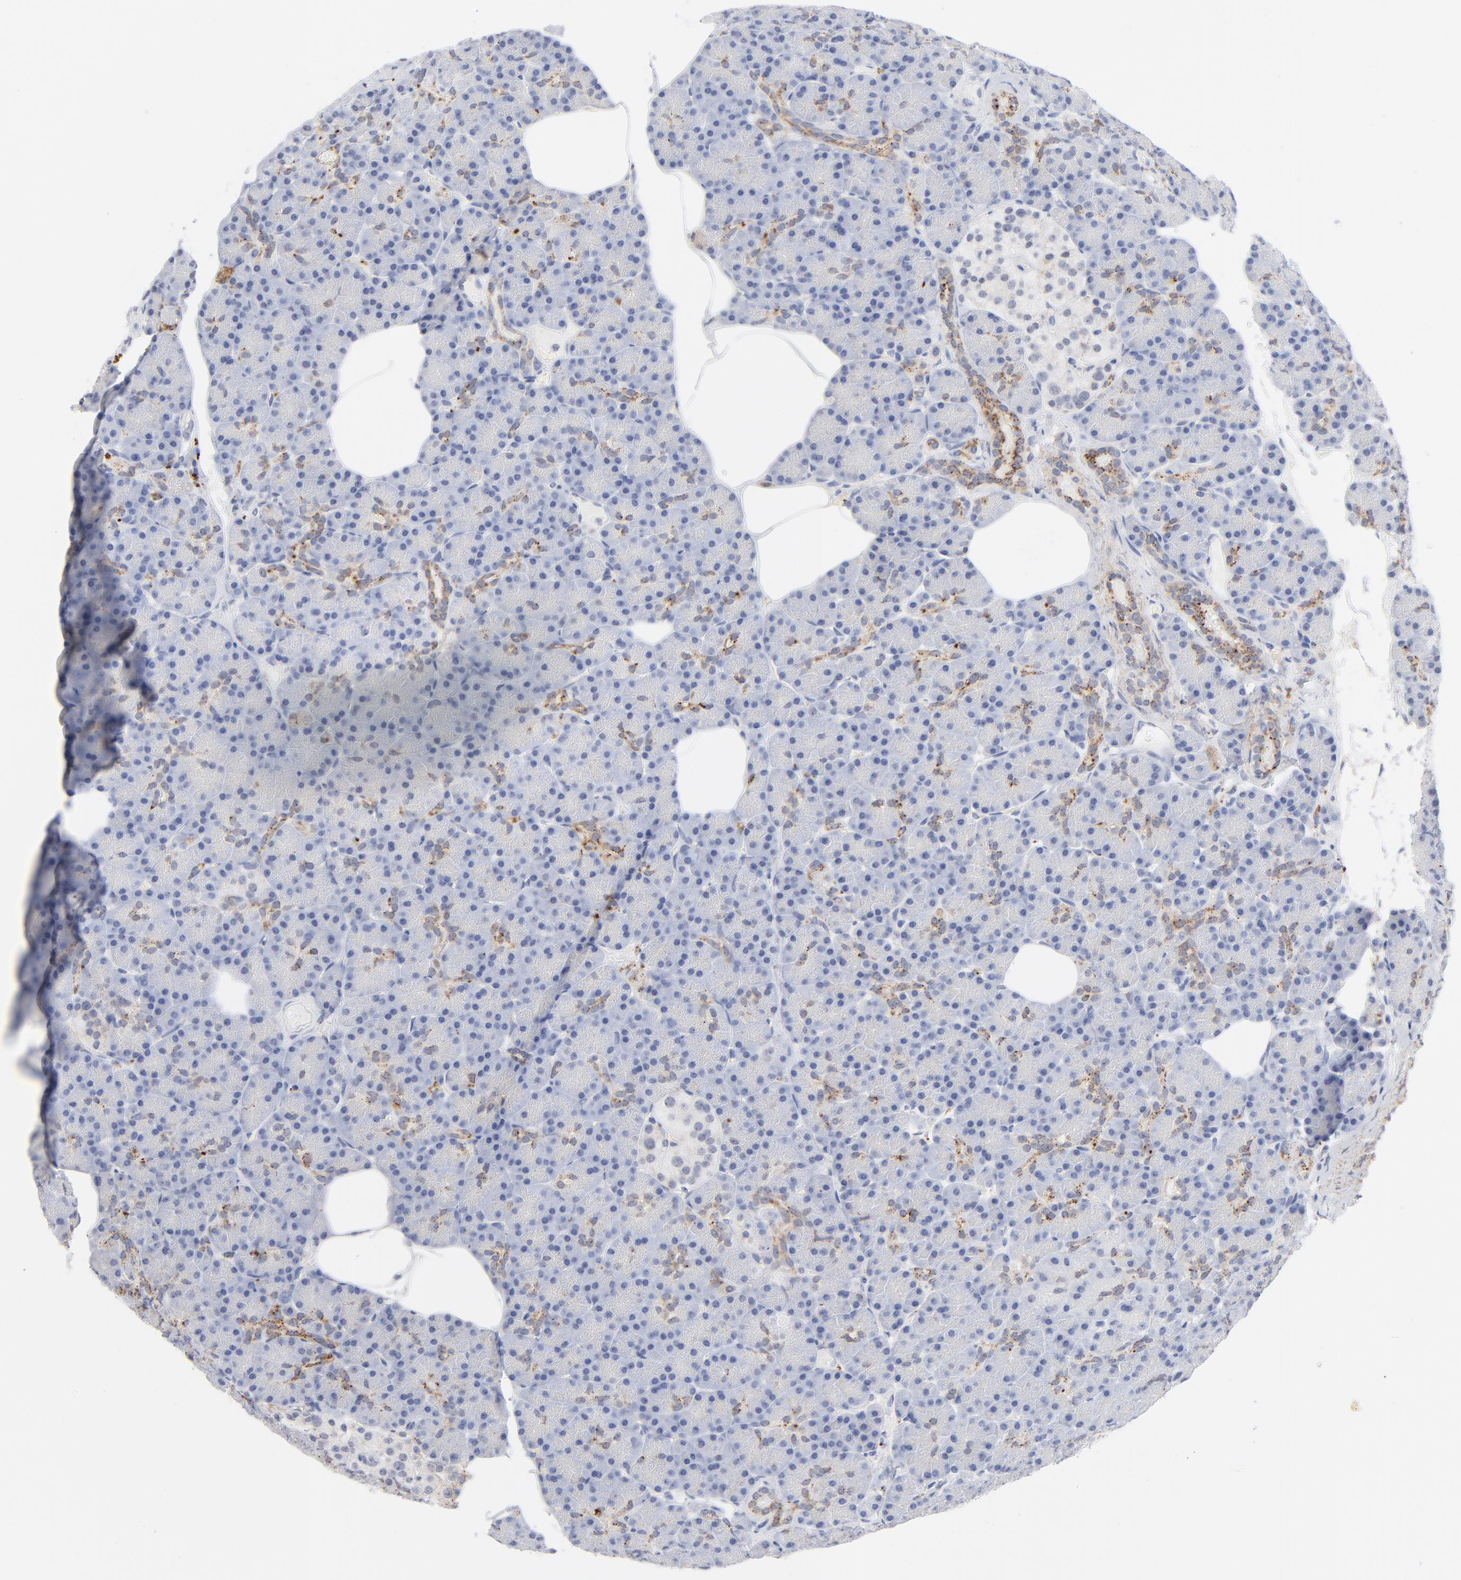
{"staining": {"intensity": "moderate", "quantity": "25%-75%", "location": "cytoplasmic/membranous"}, "tissue": "pancreas", "cell_type": "Exocrine glandular cells", "image_type": "normal", "snomed": [{"axis": "morphology", "description": "Normal tissue, NOS"}, {"axis": "topography", "description": "Pancreas"}], "caption": "A medium amount of moderate cytoplasmic/membranous expression is seen in about 25%-75% of exocrine glandular cells in unremarkable pancreas. The protein of interest is shown in brown color, while the nuclei are stained blue.", "gene": "LTBP2", "patient": {"sex": "female", "age": 43}}